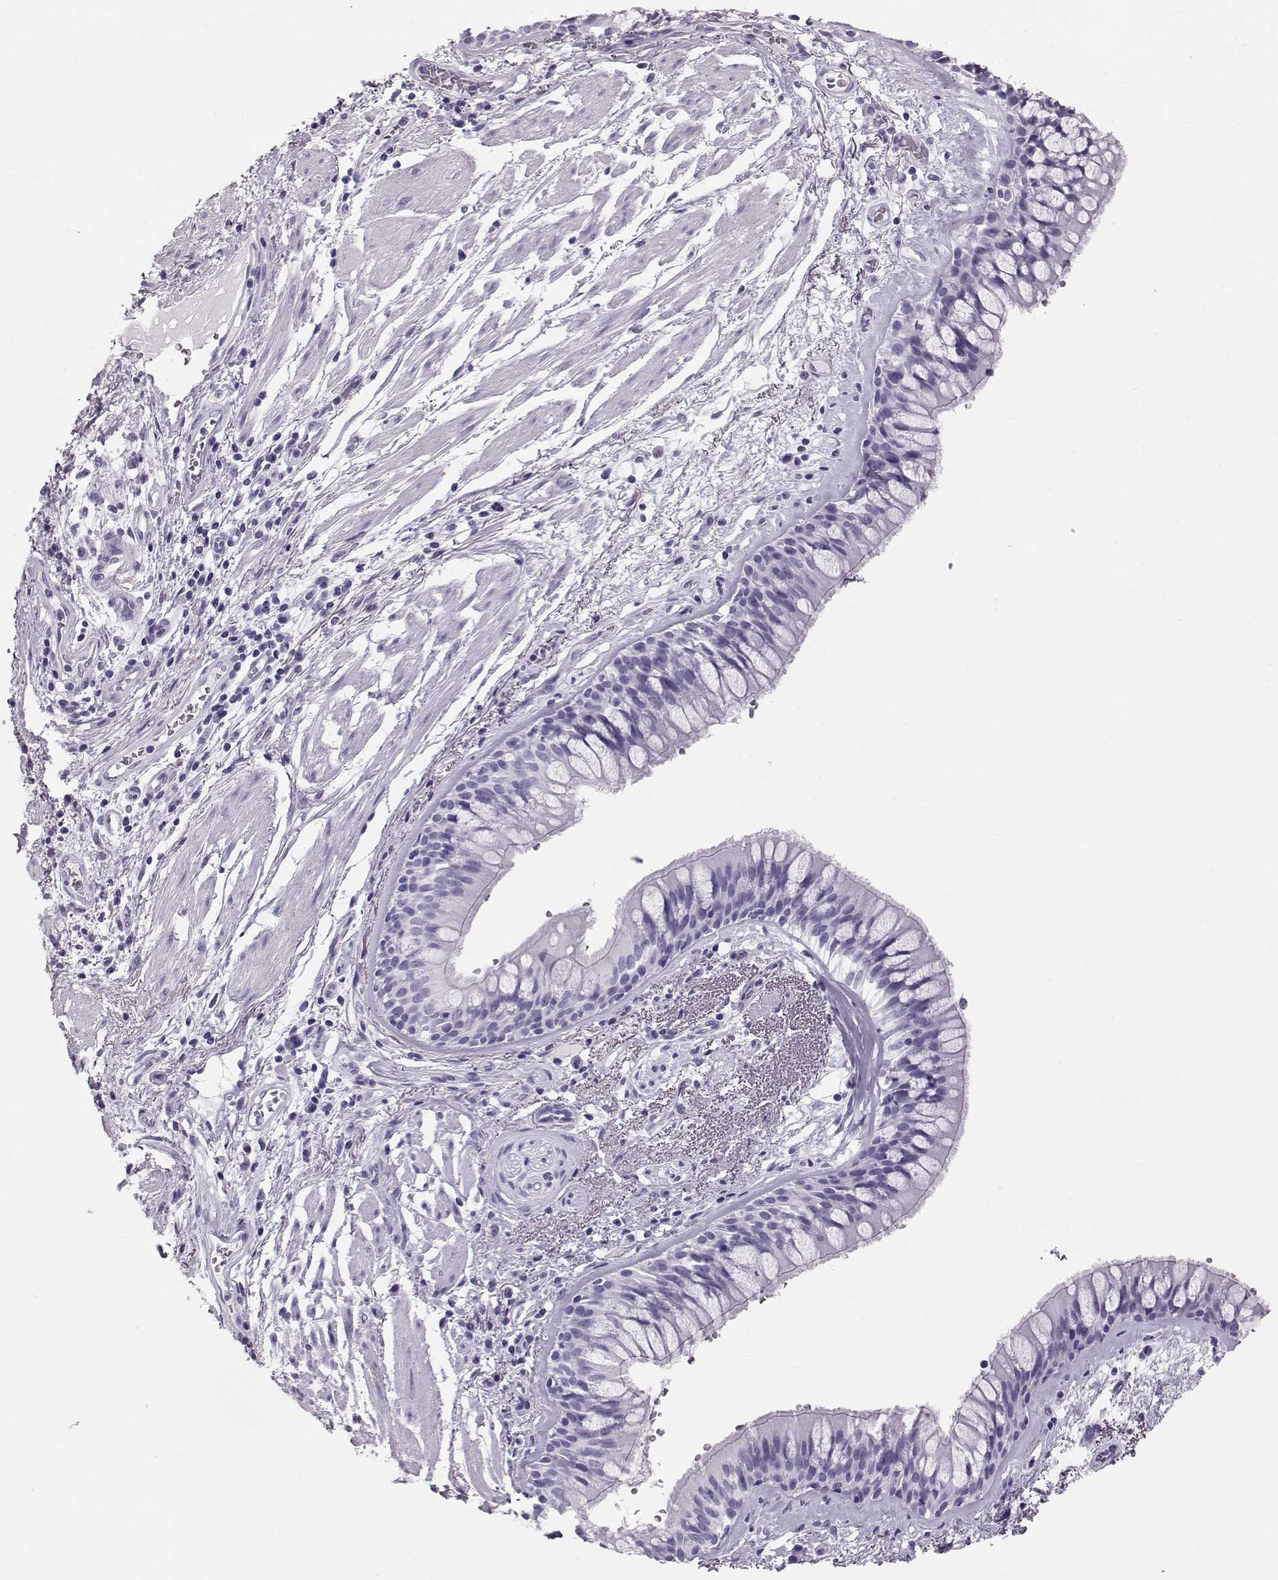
{"staining": {"intensity": "negative", "quantity": "none", "location": "none"}, "tissue": "bronchus", "cell_type": "Respiratory epithelial cells", "image_type": "normal", "snomed": [{"axis": "morphology", "description": "Normal tissue, NOS"}, {"axis": "topography", "description": "Bronchus"}, {"axis": "topography", "description": "Lung"}], "caption": "High magnification brightfield microscopy of benign bronchus stained with DAB (brown) and counterstained with hematoxylin (blue): respiratory epithelial cells show no significant expression. Brightfield microscopy of IHC stained with DAB (brown) and hematoxylin (blue), captured at high magnification.", "gene": "RD3", "patient": {"sex": "female", "age": 57}}